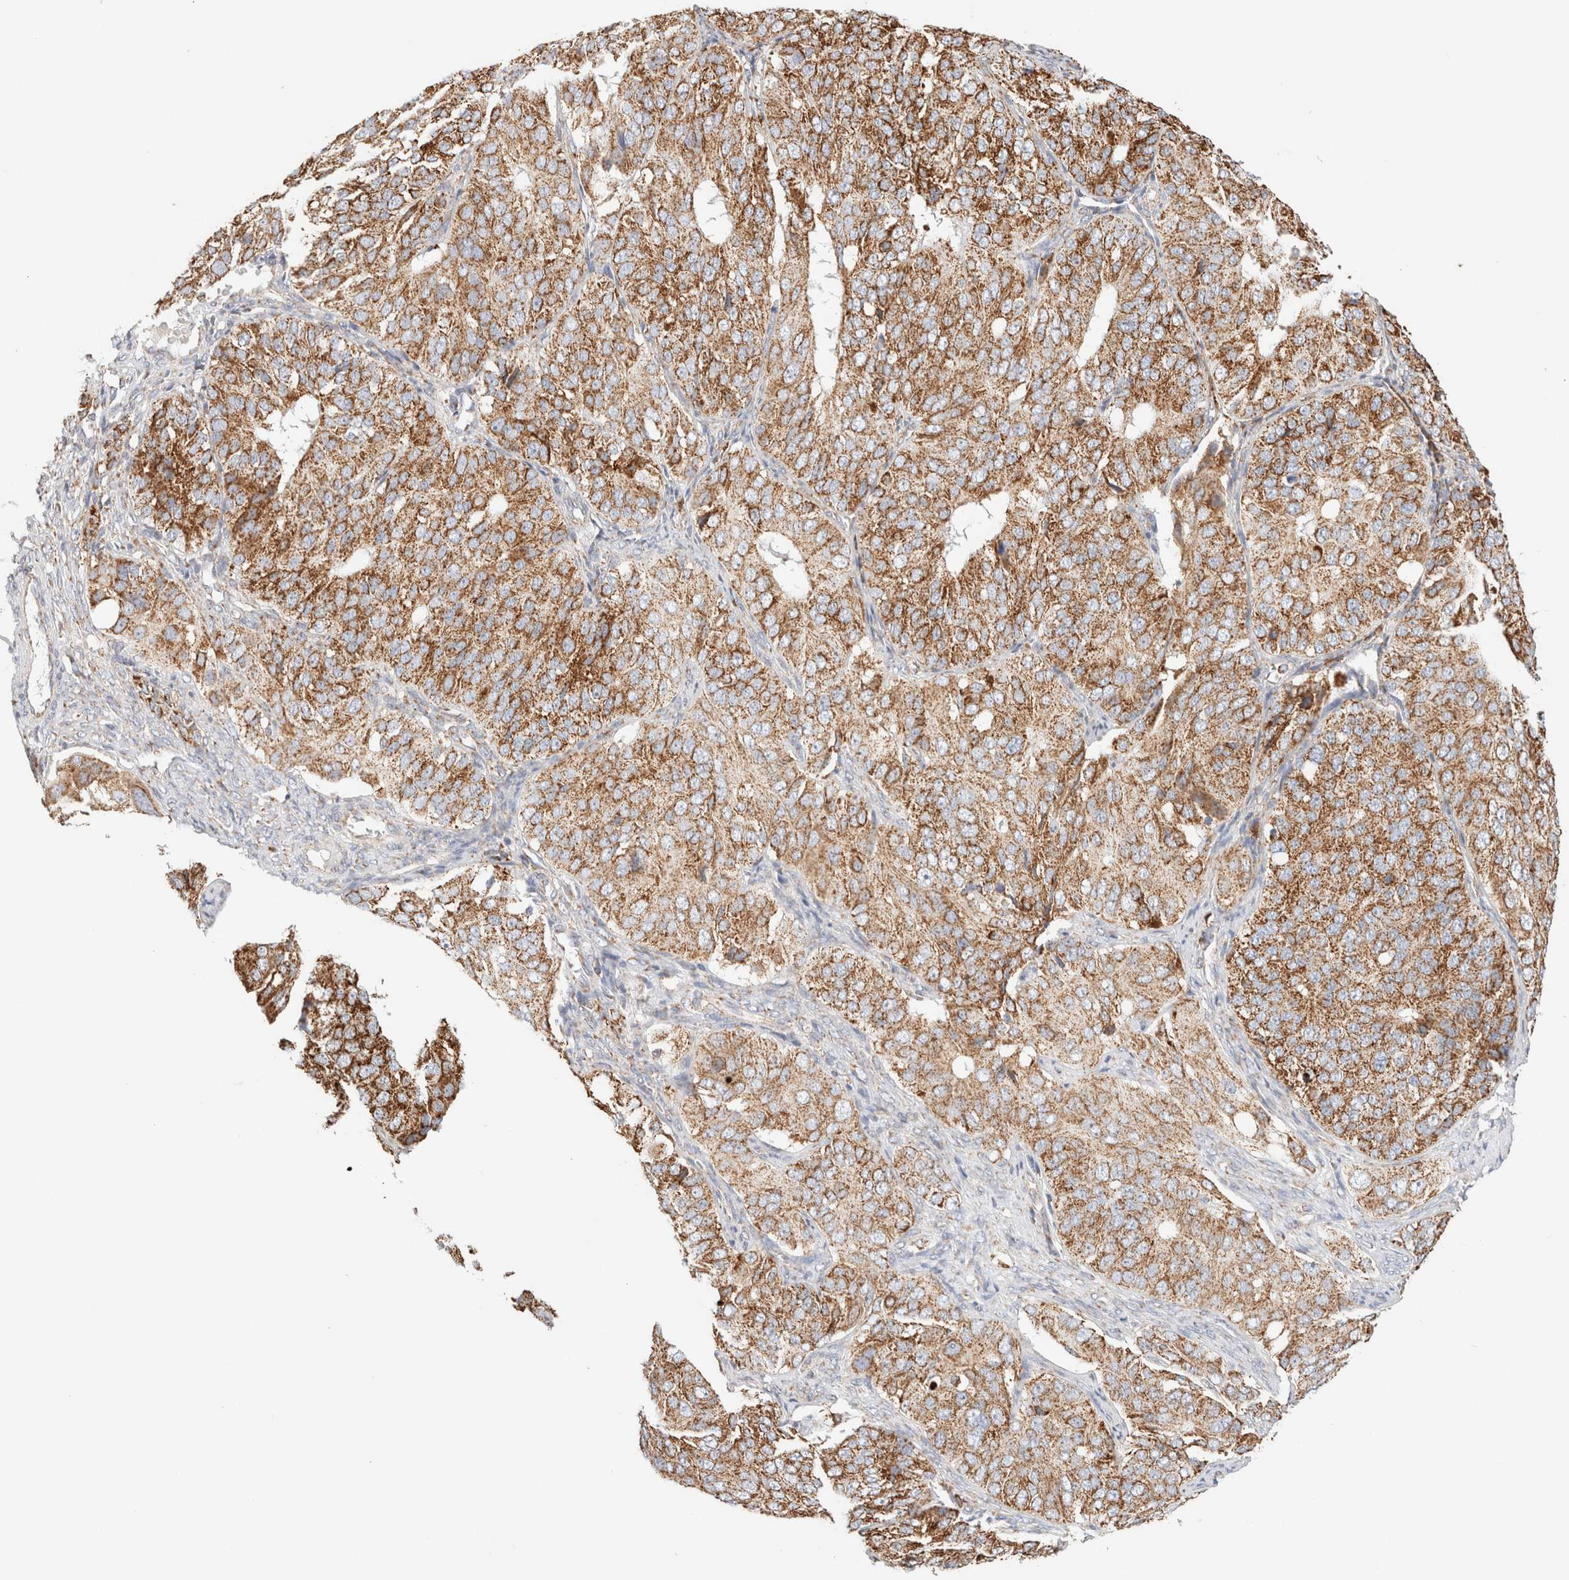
{"staining": {"intensity": "moderate", "quantity": ">75%", "location": "cytoplasmic/membranous"}, "tissue": "ovarian cancer", "cell_type": "Tumor cells", "image_type": "cancer", "snomed": [{"axis": "morphology", "description": "Carcinoma, endometroid"}, {"axis": "topography", "description": "Ovary"}], "caption": "Human ovarian cancer (endometroid carcinoma) stained for a protein (brown) reveals moderate cytoplasmic/membranous positive staining in about >75% of tumor cells.", "gene": "PHB2", "patient": {"sex": "female", "age": 51}}